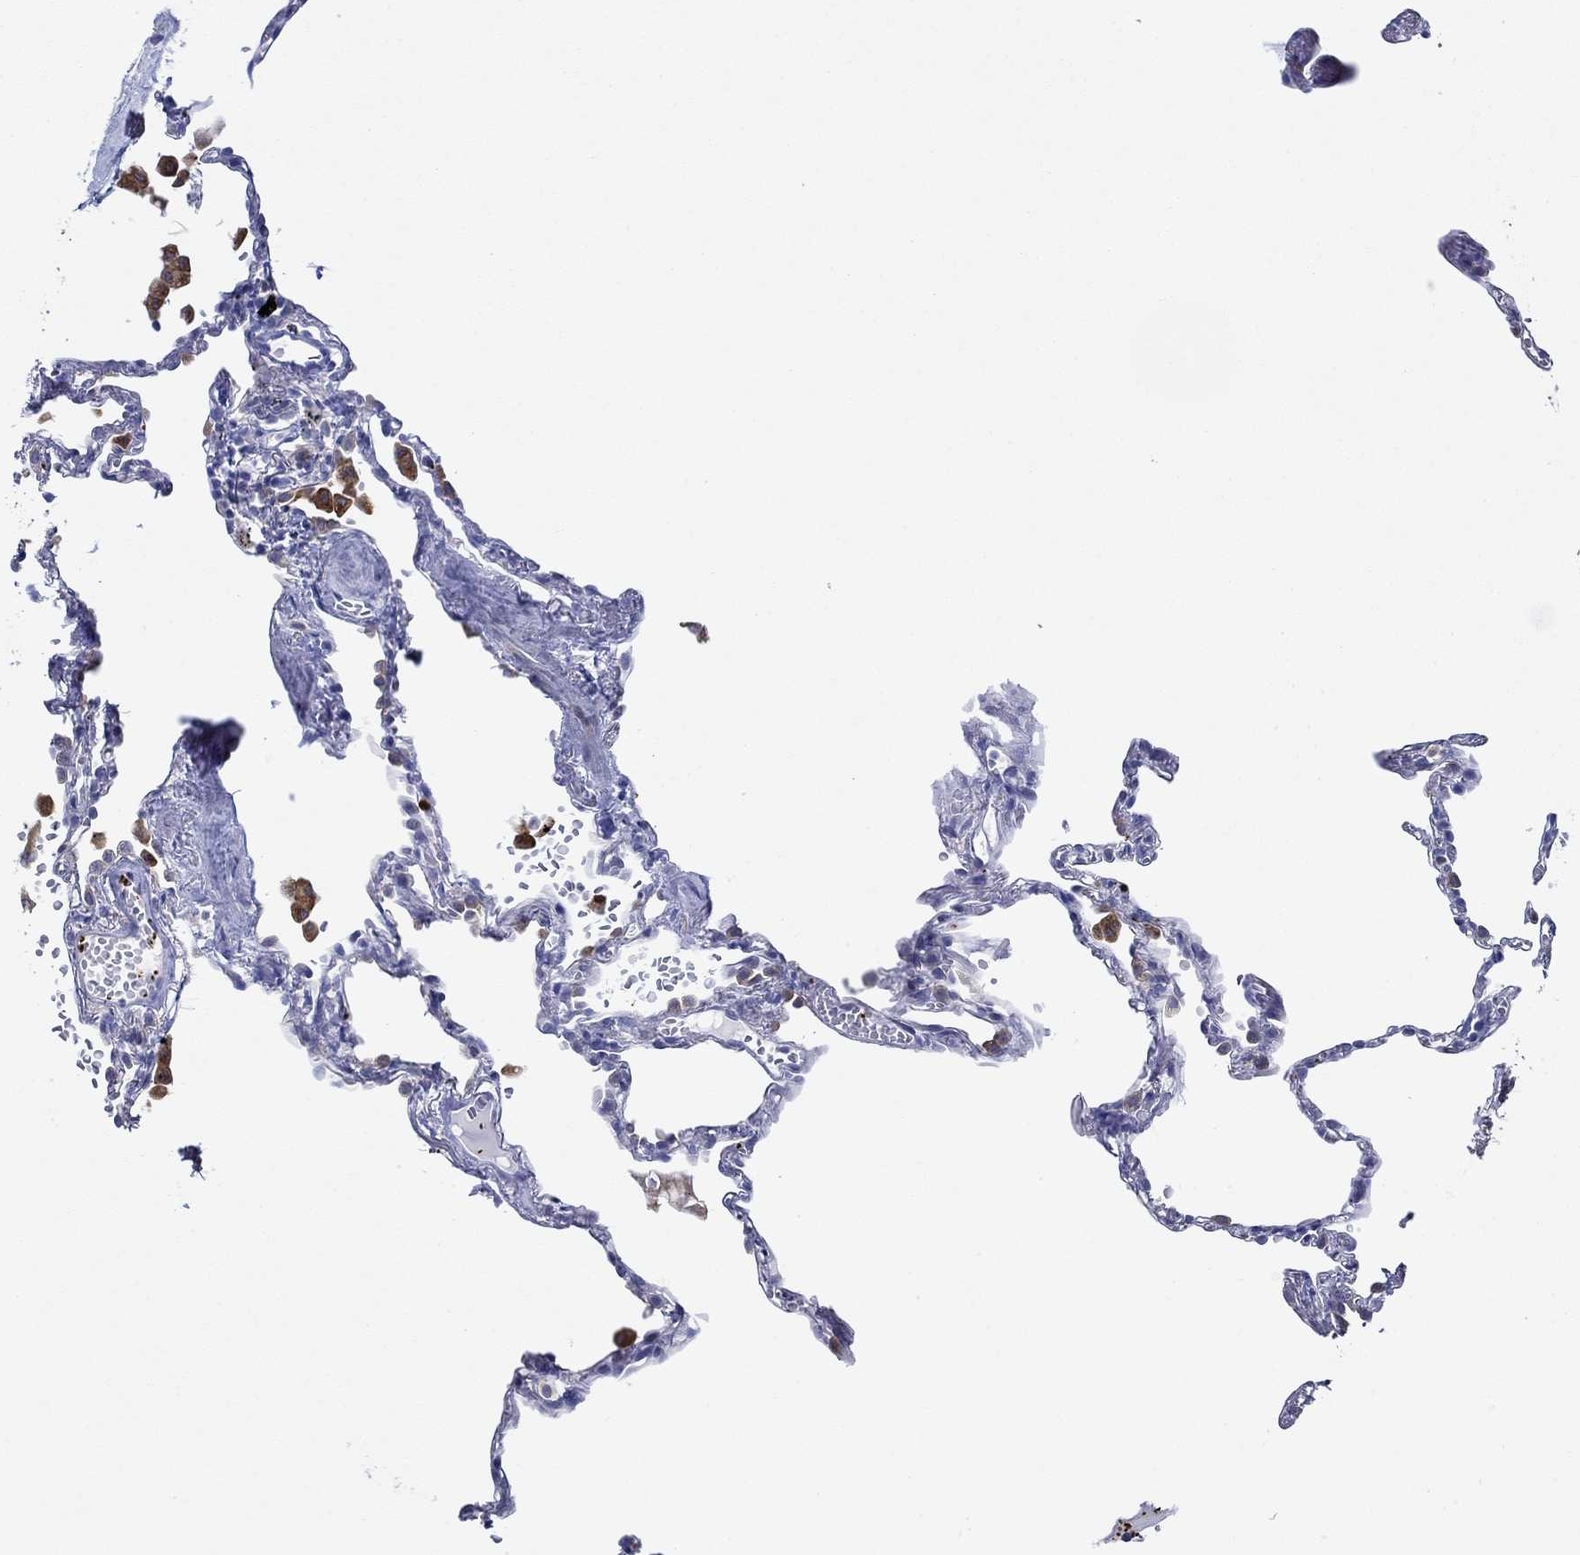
{"staining": {"intensity": "negative", "quantity": "none", "location": "none"}, "tissue": "lung", "cell_type": "Alveolar cells", "image_type": "normal", "snomed": [{"axis": "morphology", "description": "Normal tissue, NOS"}, {"axis": "topography", "description": "Lung"}], "caption": "A high-resolution image shows IHC staining of unremarkable lung, which displays no significant positivity in alveolar cells. (DAB immunohistochemistry (IHC) visualized using brightfield microscopy, high magnification).", "gene": "SLC27A3", "patient": {"sex": "male", "age": 78}}